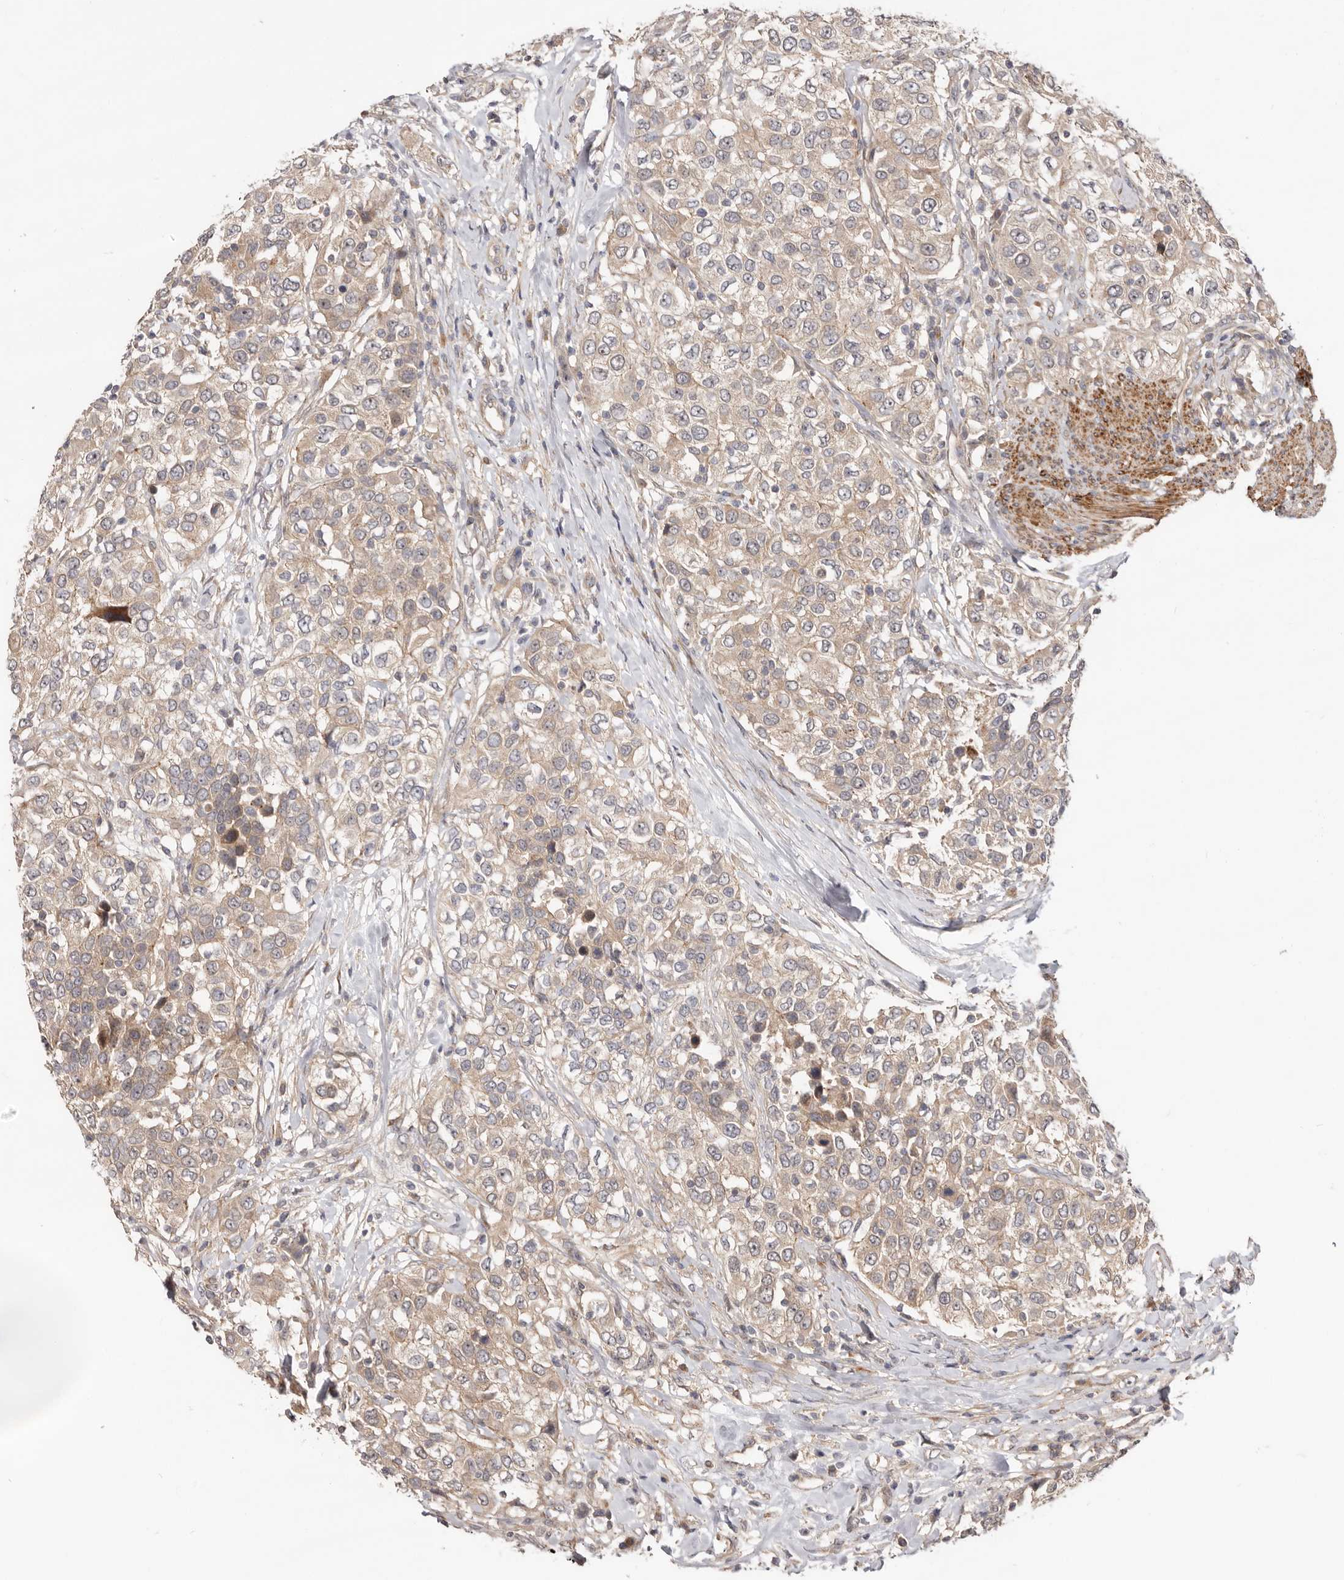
{"staining": {"intensity": "weak", "quantity": ">75%", "location": "cytoplasmic/membranous"}, "tissue": "urothelial cancer", "cell_type": "Tumor cells", "image_type": "cancer", "snomed": [{"axis": "morphology", "description": "Urothelial carcinoma, High grade"}, {"axis": "topography", "description": "Urinary bladder"}], "caption": "Protein expression analysis of urothelial cancer exhibits weak cytoplasmic/membranous positivity in about >75% of tumor cells.", "gene": "GPATCH4", "patient": {"sex": "female", "age": 80}}